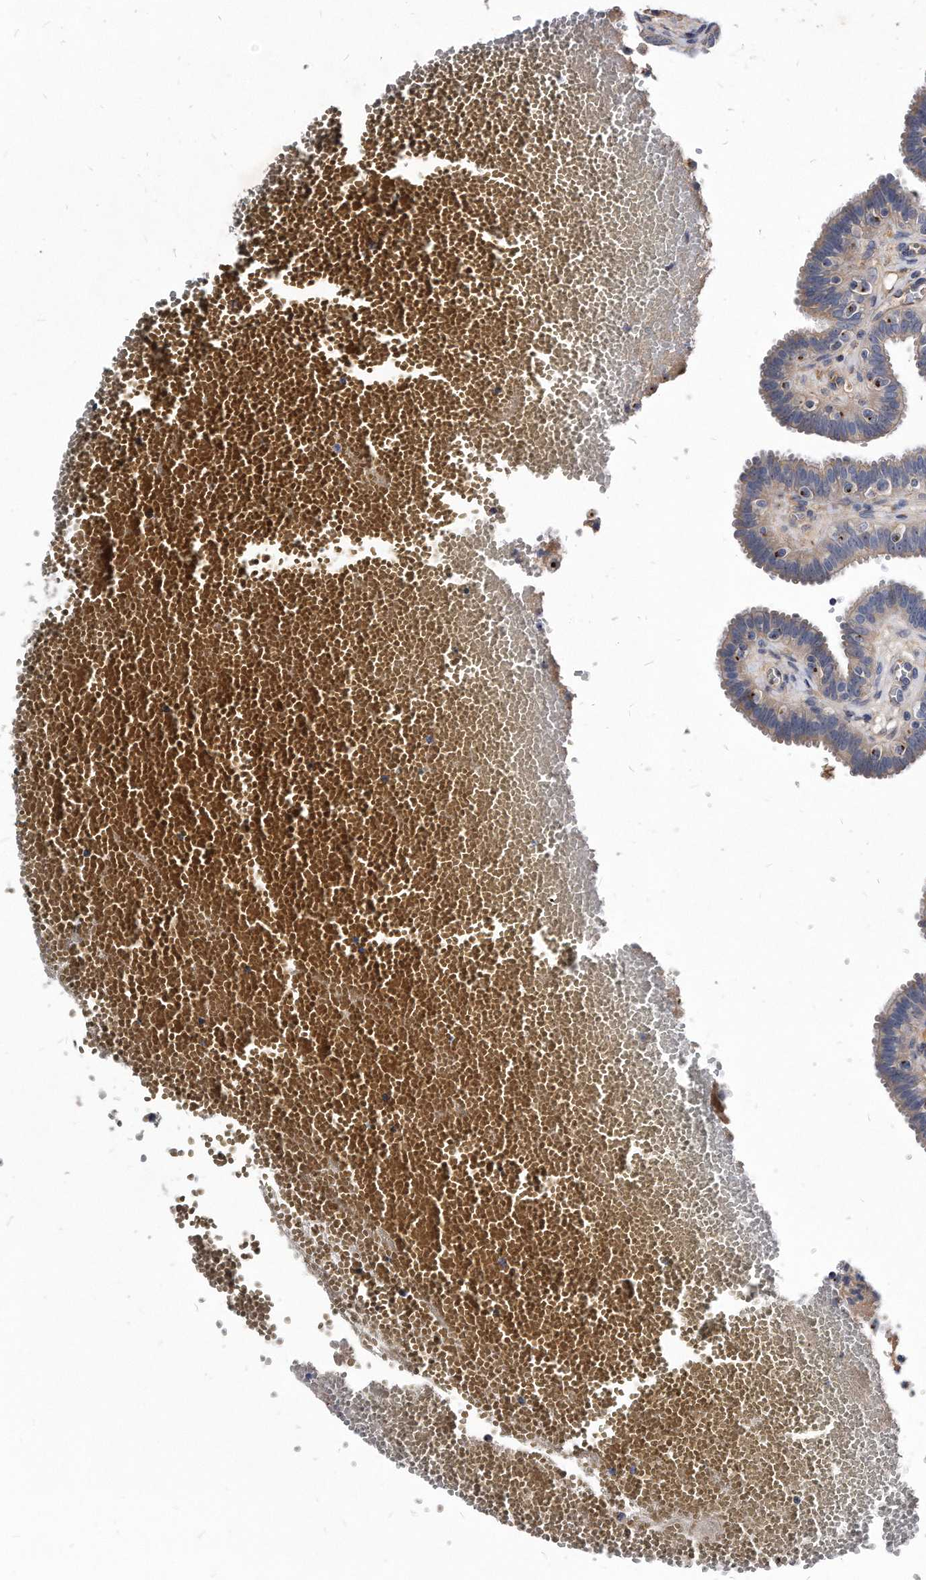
{"staining": {"intensity": "weak", "quantity": "25%-75%", "location": "cytoplasmic/membranous"}, "tissue": "fallopian tube", "cell_type": "Glandular cells", "image_type": "normal", "snomed": [{"axis": "morphology", "description": "Normal tissue, NOS"}, {"axis": "topography", "description": "Fallopian tube"}, {"axis": "topography", "description": "Placenta"}], "caption": "This is an image of immunohistochemistry (IHC) staining of normal fallopian tube, which shows weak staining in the cytoplasmic/membranous of glandular cells.", "gene": "MGAT4A", "patient": {"sex": "female", "age": 32}}